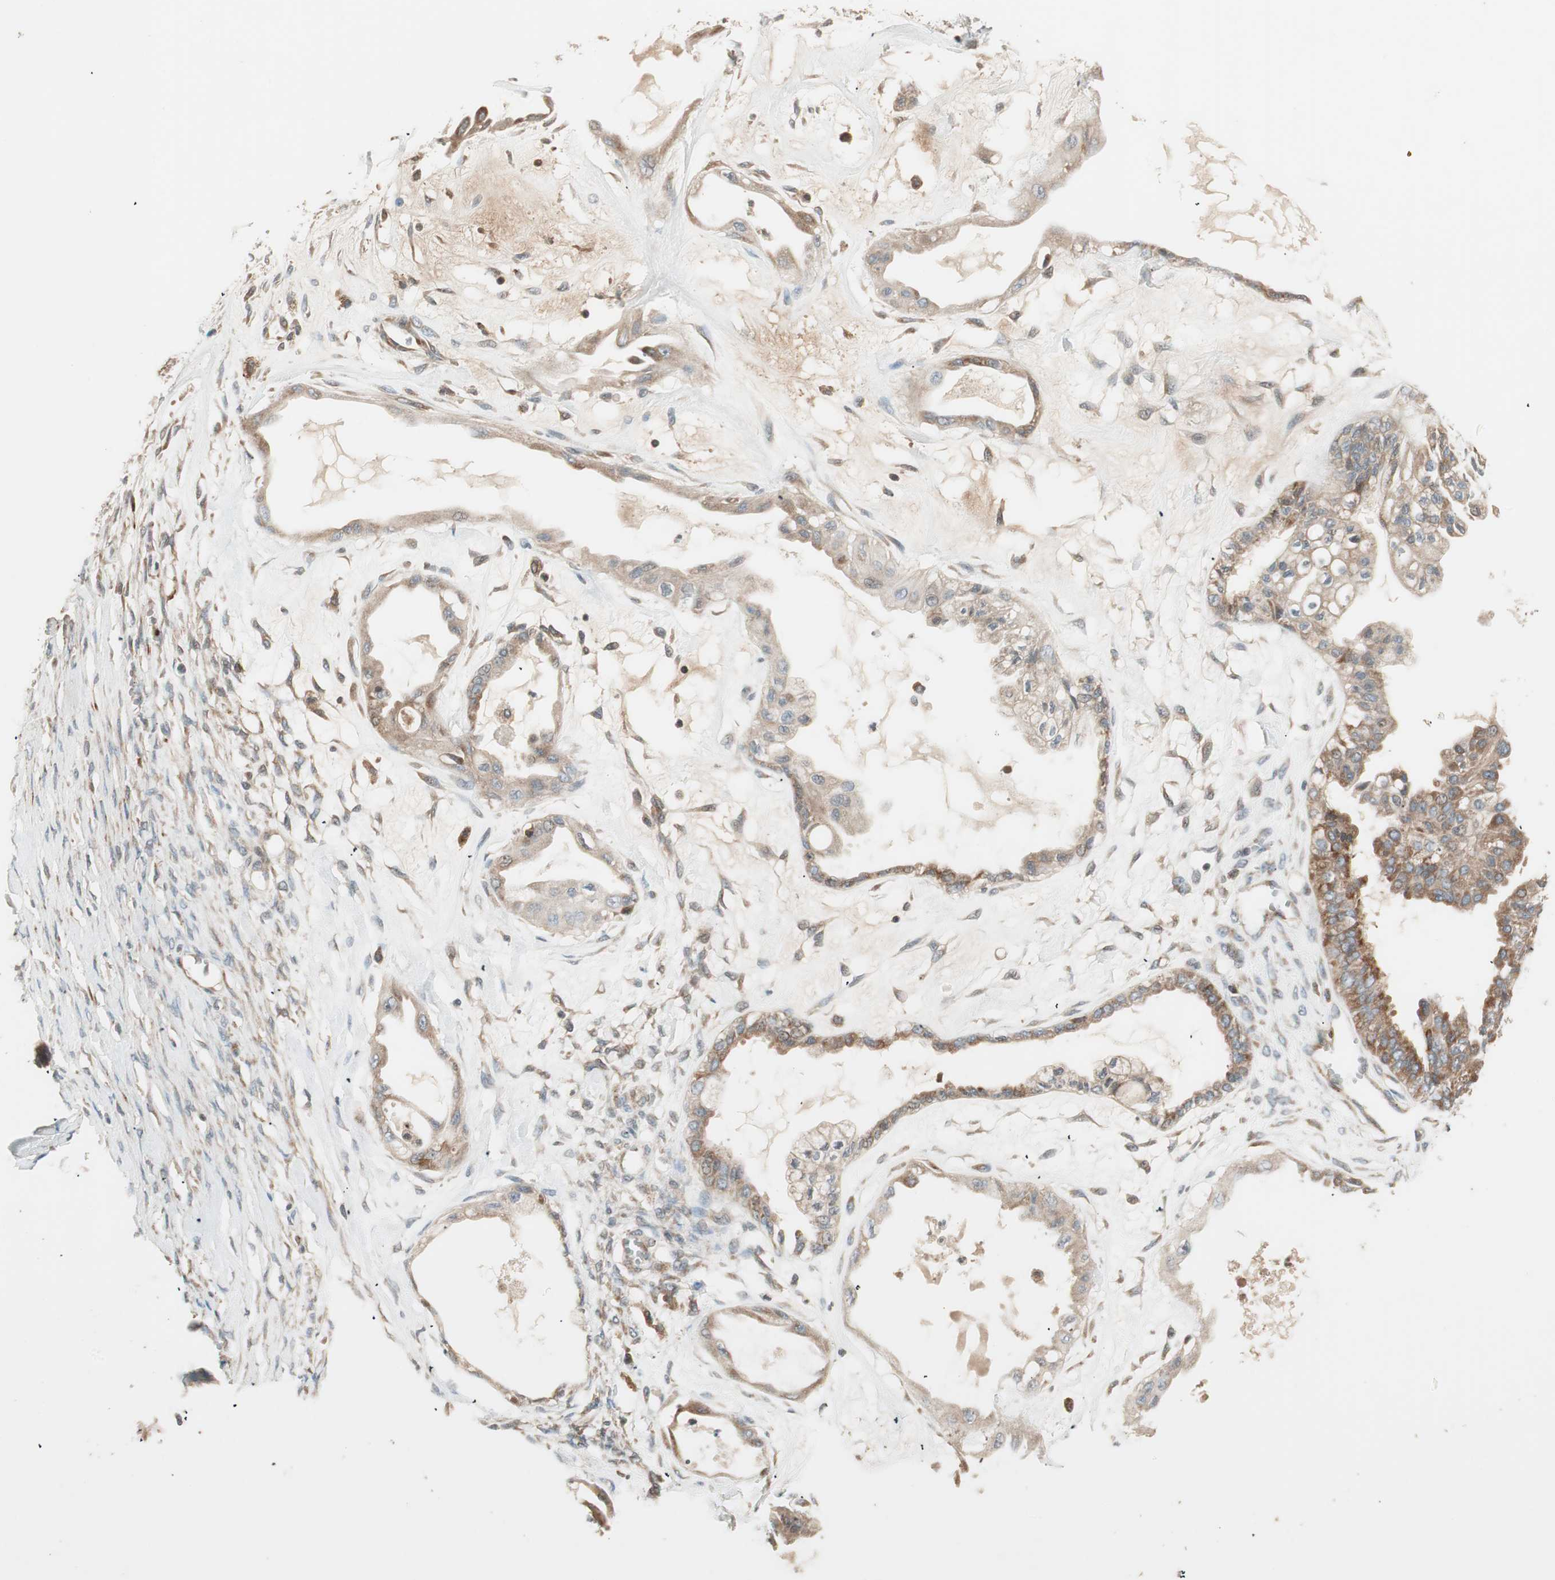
{"staining": {"intensity": "moderate", "quantity": ">75%", "location": "cytoplasmic/membranous"}, "tissue": "ovarian cancer", "cell_type": "Tumor cells", "image_type": "cancer", "snomed": [{"axis": "morphology", "description": "Carcinoma, NOS"}, {"axis": "morphology", "description": "Carcinoma, endometroid"}, {"axis": "topography", "description": "Ovary"}], "caption": "Ovarian cancer was stained to show a protein in brown. There is medium levels of moderate cytoplasmic/membranous staining in about >75% of tumor cells. The staining is performed using DAB (3,3'-diaminobenzidine) brown chromogen to label protein expression. The nuclei are counter-stained blue using hematoxylin.", "gene": "SFRP1", "patient": {"sex": "female", "age": 50}}